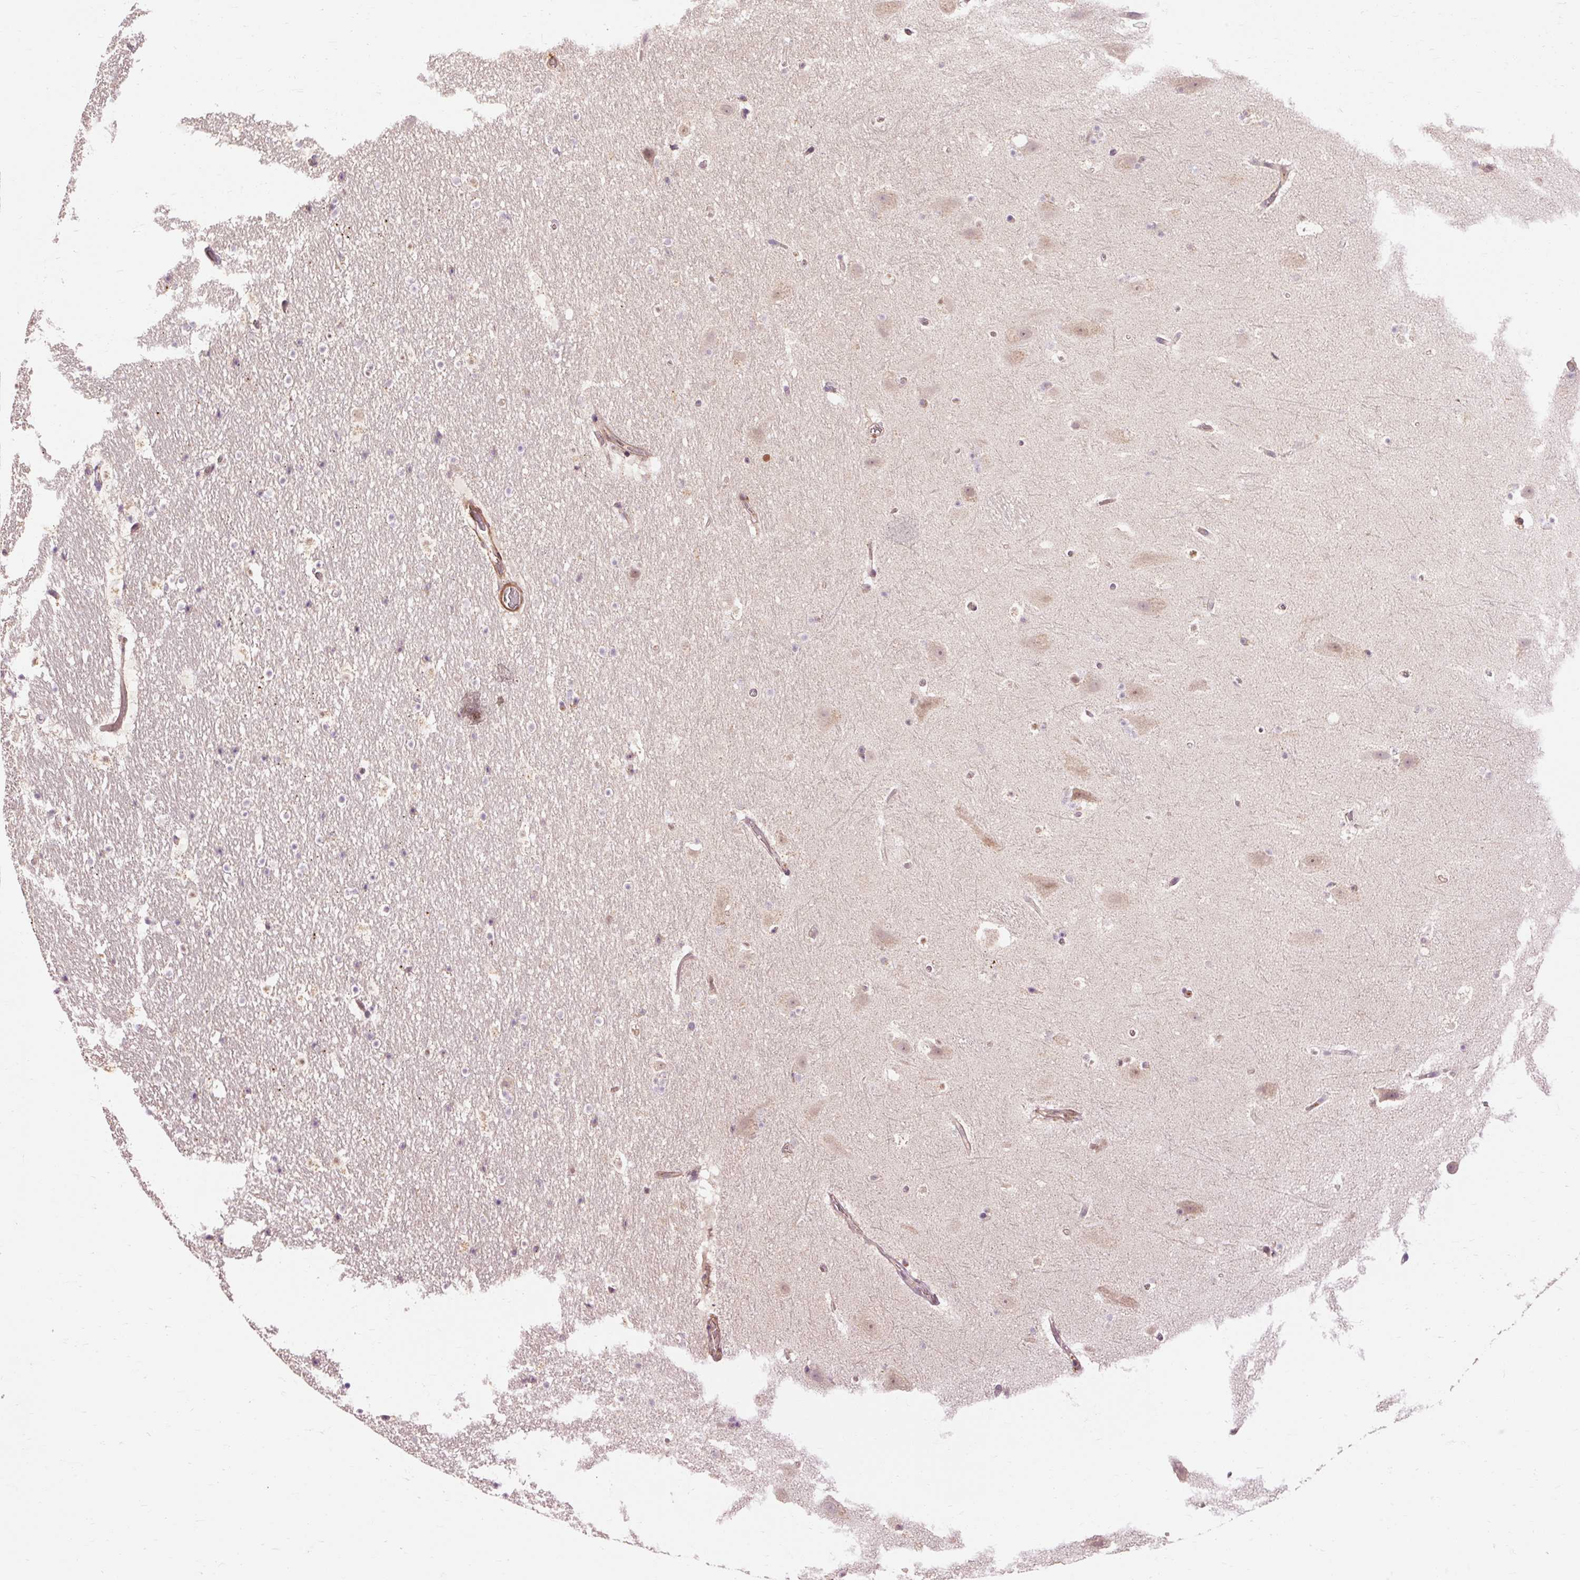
{"staining": {"intensity": "negative", "quantity": "none", "location": "none"}, "tissue": "hippocampus", "cell_type": "Glial cells", "image_type": "normal", "snomed": [{"axis": "morphology", "description": "Normal tissue, NOS"}, {"axis": "topography", "description": "Hippocampus"}], "caption": "A histopathology image of hippocampus stained for a protein exhibits no brown staining in glial cells. (DAB (3,3'-diaminobenzidine) IHC visualized using brightfield microscopy, high magnification).", "gene": "RIPOR3", "patient": {"sex": "male", "age": 37}}